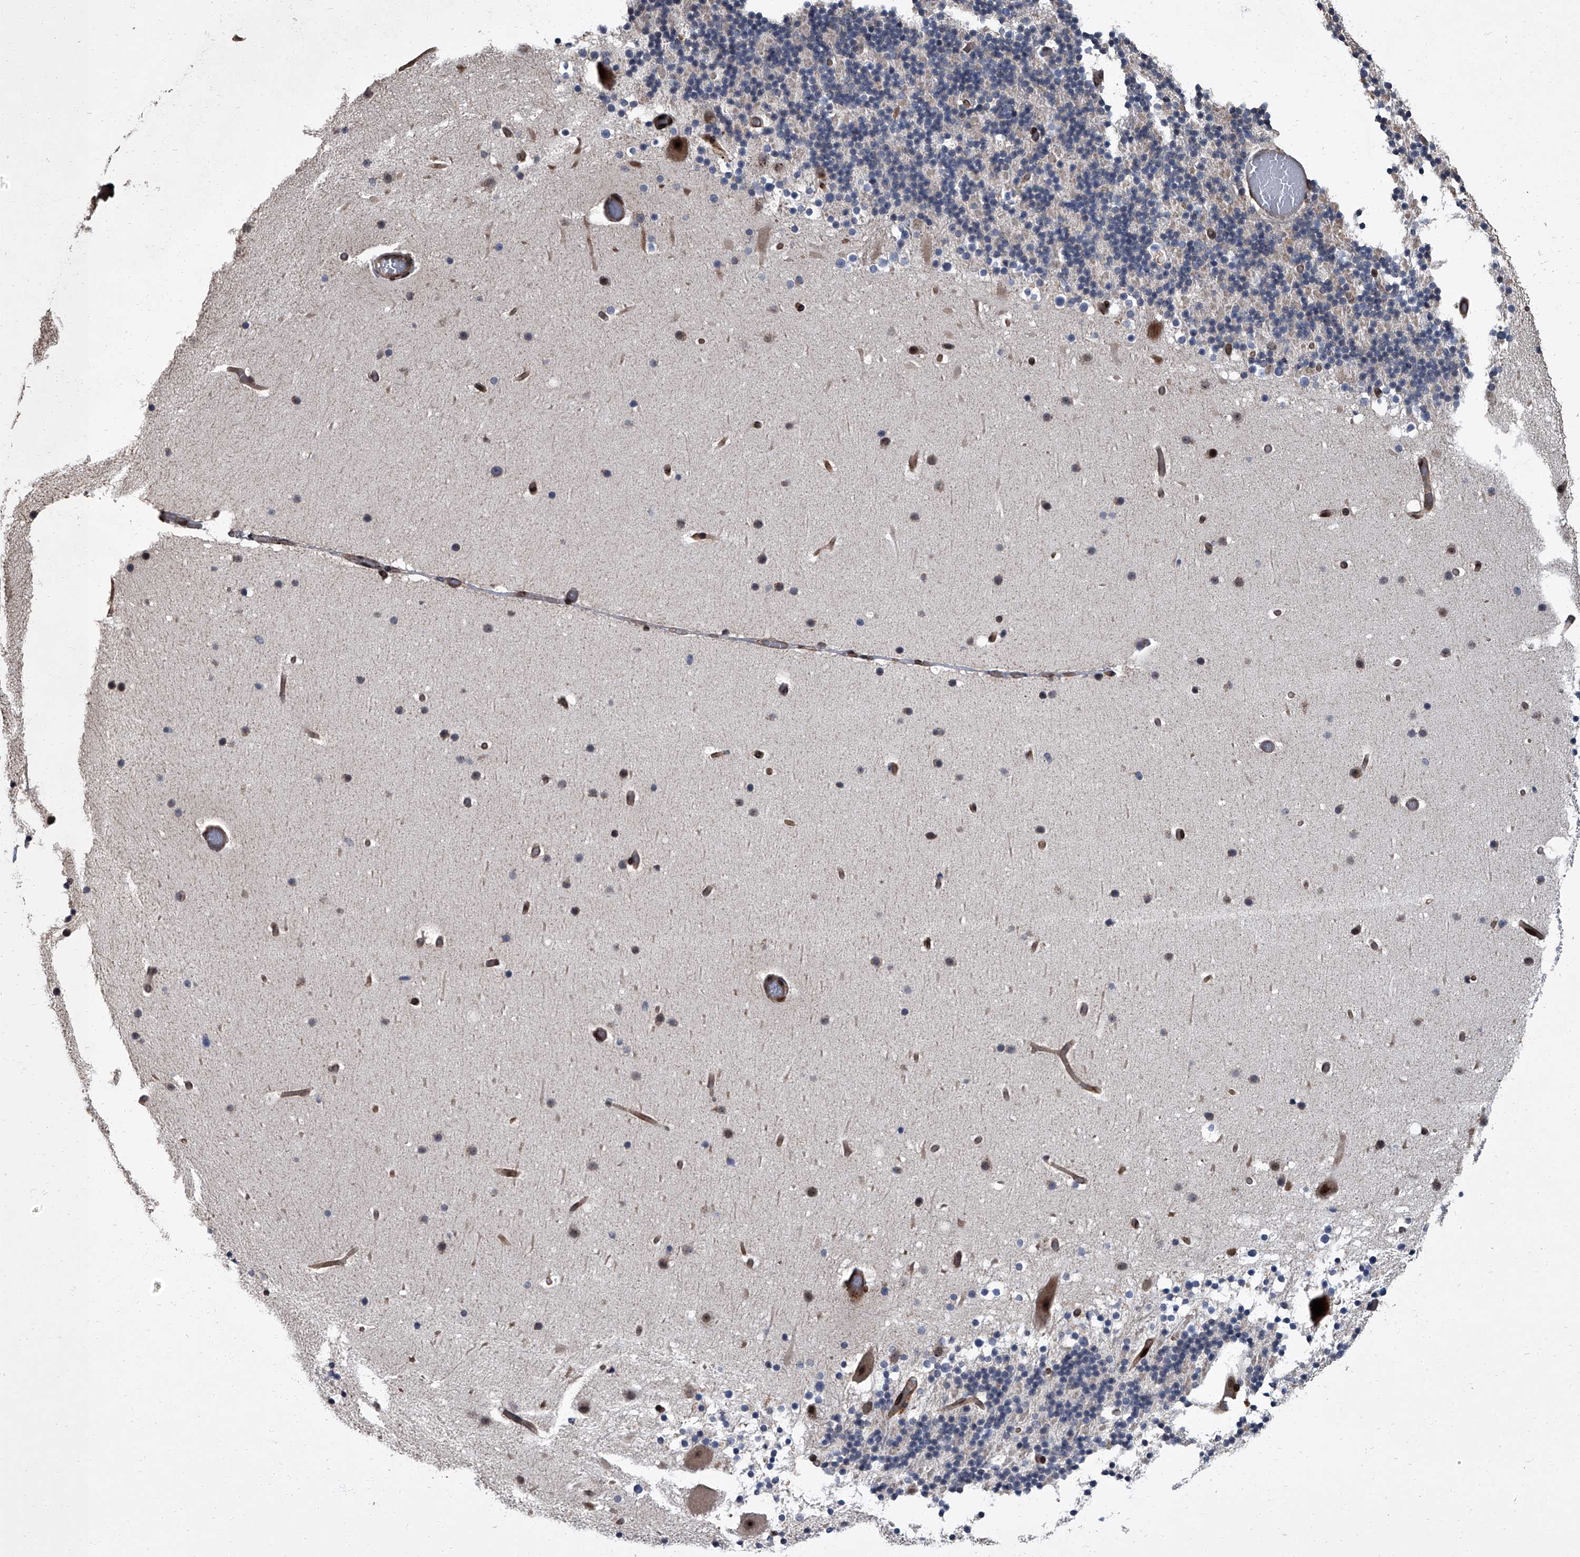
{"staining": {"intensity": "negative", "quantity": "none", "location": "none"}, "tissue": "cerebellum", "cell_type": "Cells in granular layer", "image_type": "normal", "snomed": [{"axis": "morphology", "description": "Normal tissue, NOS"}, {"axis": "topography", "description": "Cerebellum"}], "caption": "A high-resolution photomicrograph shows immunohistochemistry (IHC) staining of unremarkable cerebellum, which demonstrates no significant positivity in cells in granular layer. The staining was performed using DAB to visualize the protein expression in brown, while the nuclei were stained in blue with hematoxylin (Magnification: 20x).", "gene": "LRRC8C", "patient": {"sex": "male", "age": 57}}